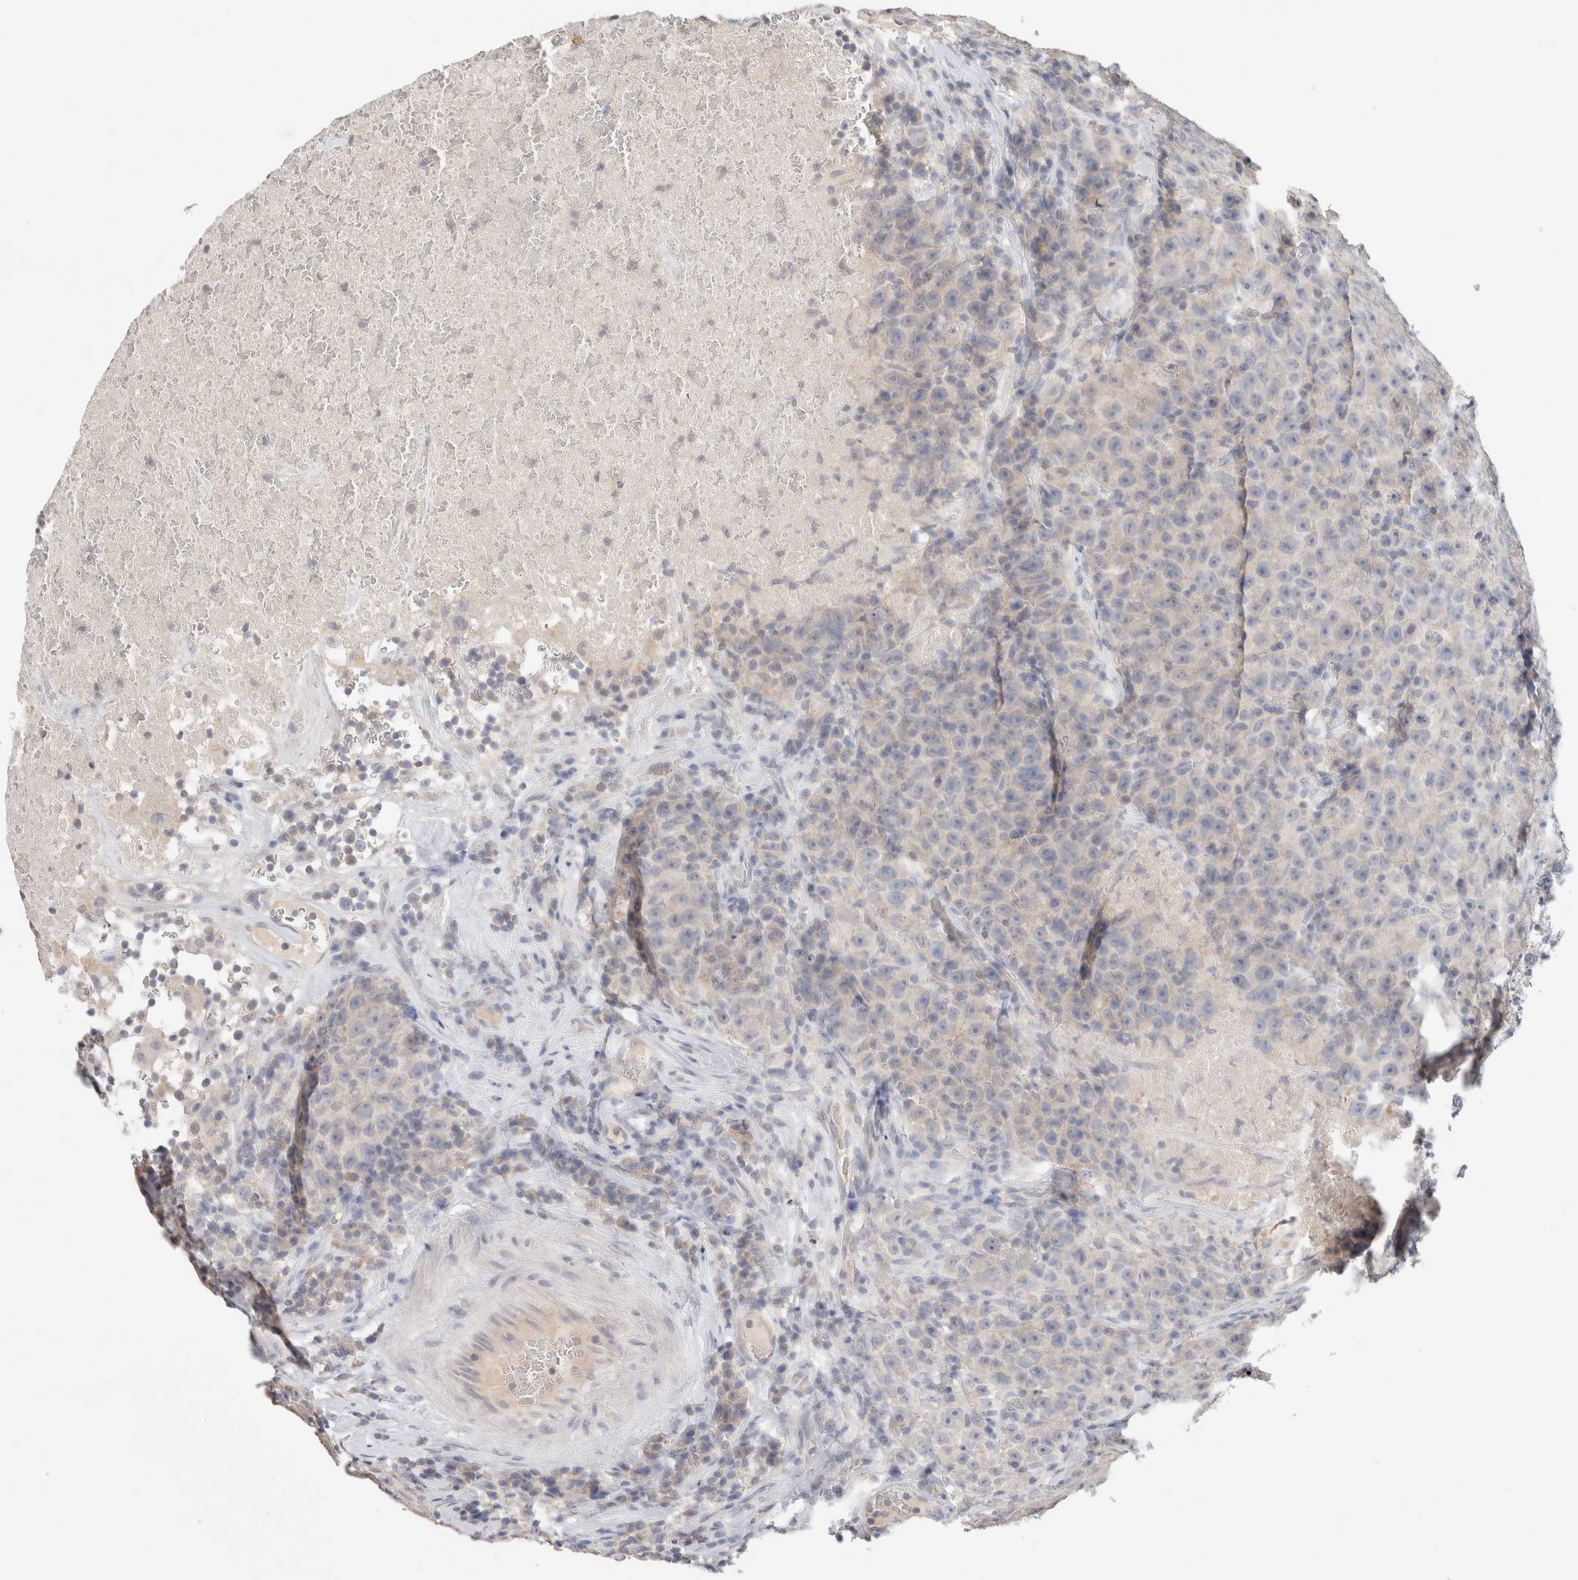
{"staining": {"intensity": "negative", "quantity": "none", "location": "none"}, "tissue": "testis cancer", "cell_type": "Tumor cells", "image_type": "cancer", "snomed": [{"axis": "morphology", "description": "Seminoma, NOS"}, {"axis": "topography", "description": "Testis"}], "caption": "Human testis seminoma stained for a protein using IHC displays no staining in tumor cells.", "gene": "MPP2", "patient": {"sex": "male", "age": 22}}